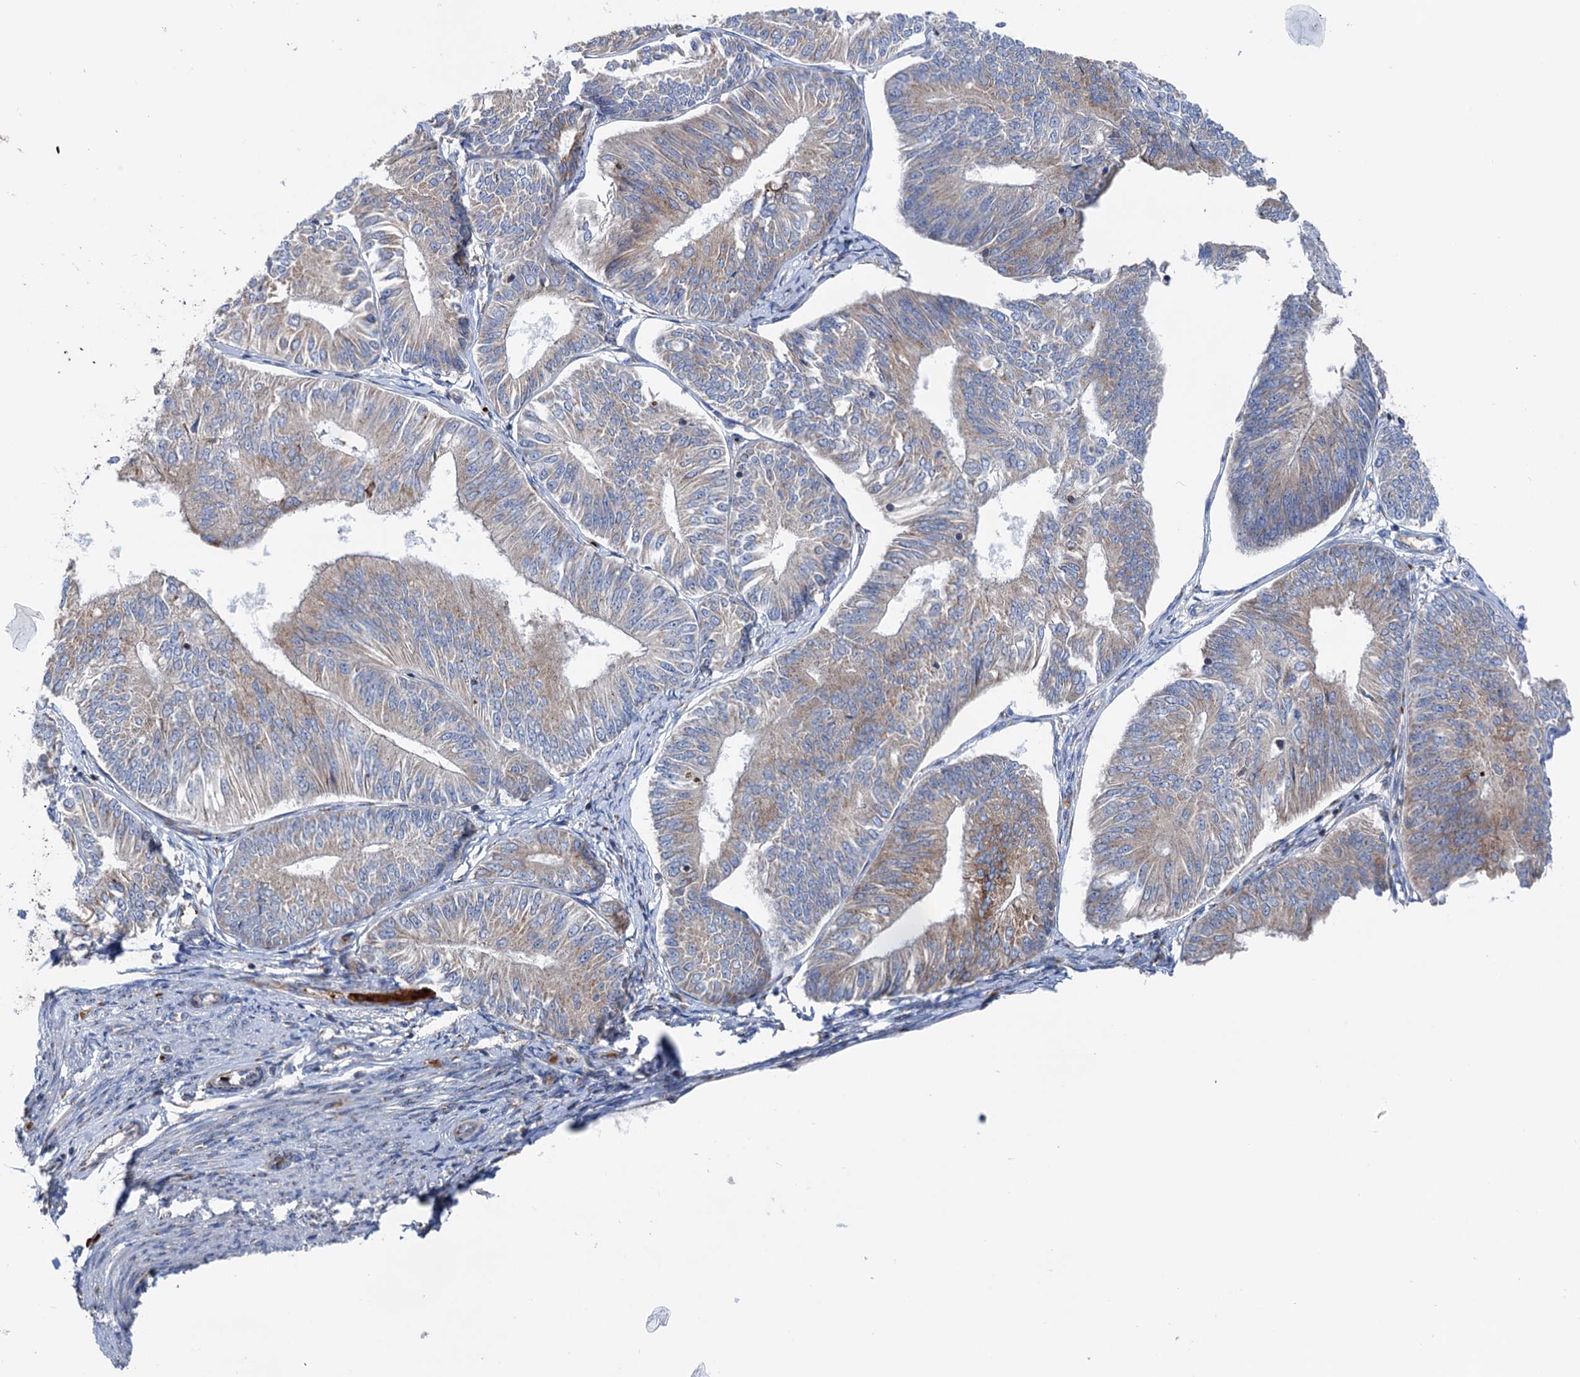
{"staining": {"intensity": "weak", "quantity": "25%-75%", "location": "cytoplasmic/membranous"}, "tissue": "endometrial cancer", "cell_type": "Tumor cells", "image_type": "cancer", "snomed": [{"axis": "morphology", "description": "Adenocarcinoma, NOS"}, {"axis": "topography", "description": "Endometrium"}], "caption": "Brown immunohistochemical staining in adenocarcinoma (endometrial) shows weak cytoplasmic/membranous positivity in approximately 25%-75% of tumor cells.", "gene": "EIPR1", "patient": {"sex": "female", "age": 58}}